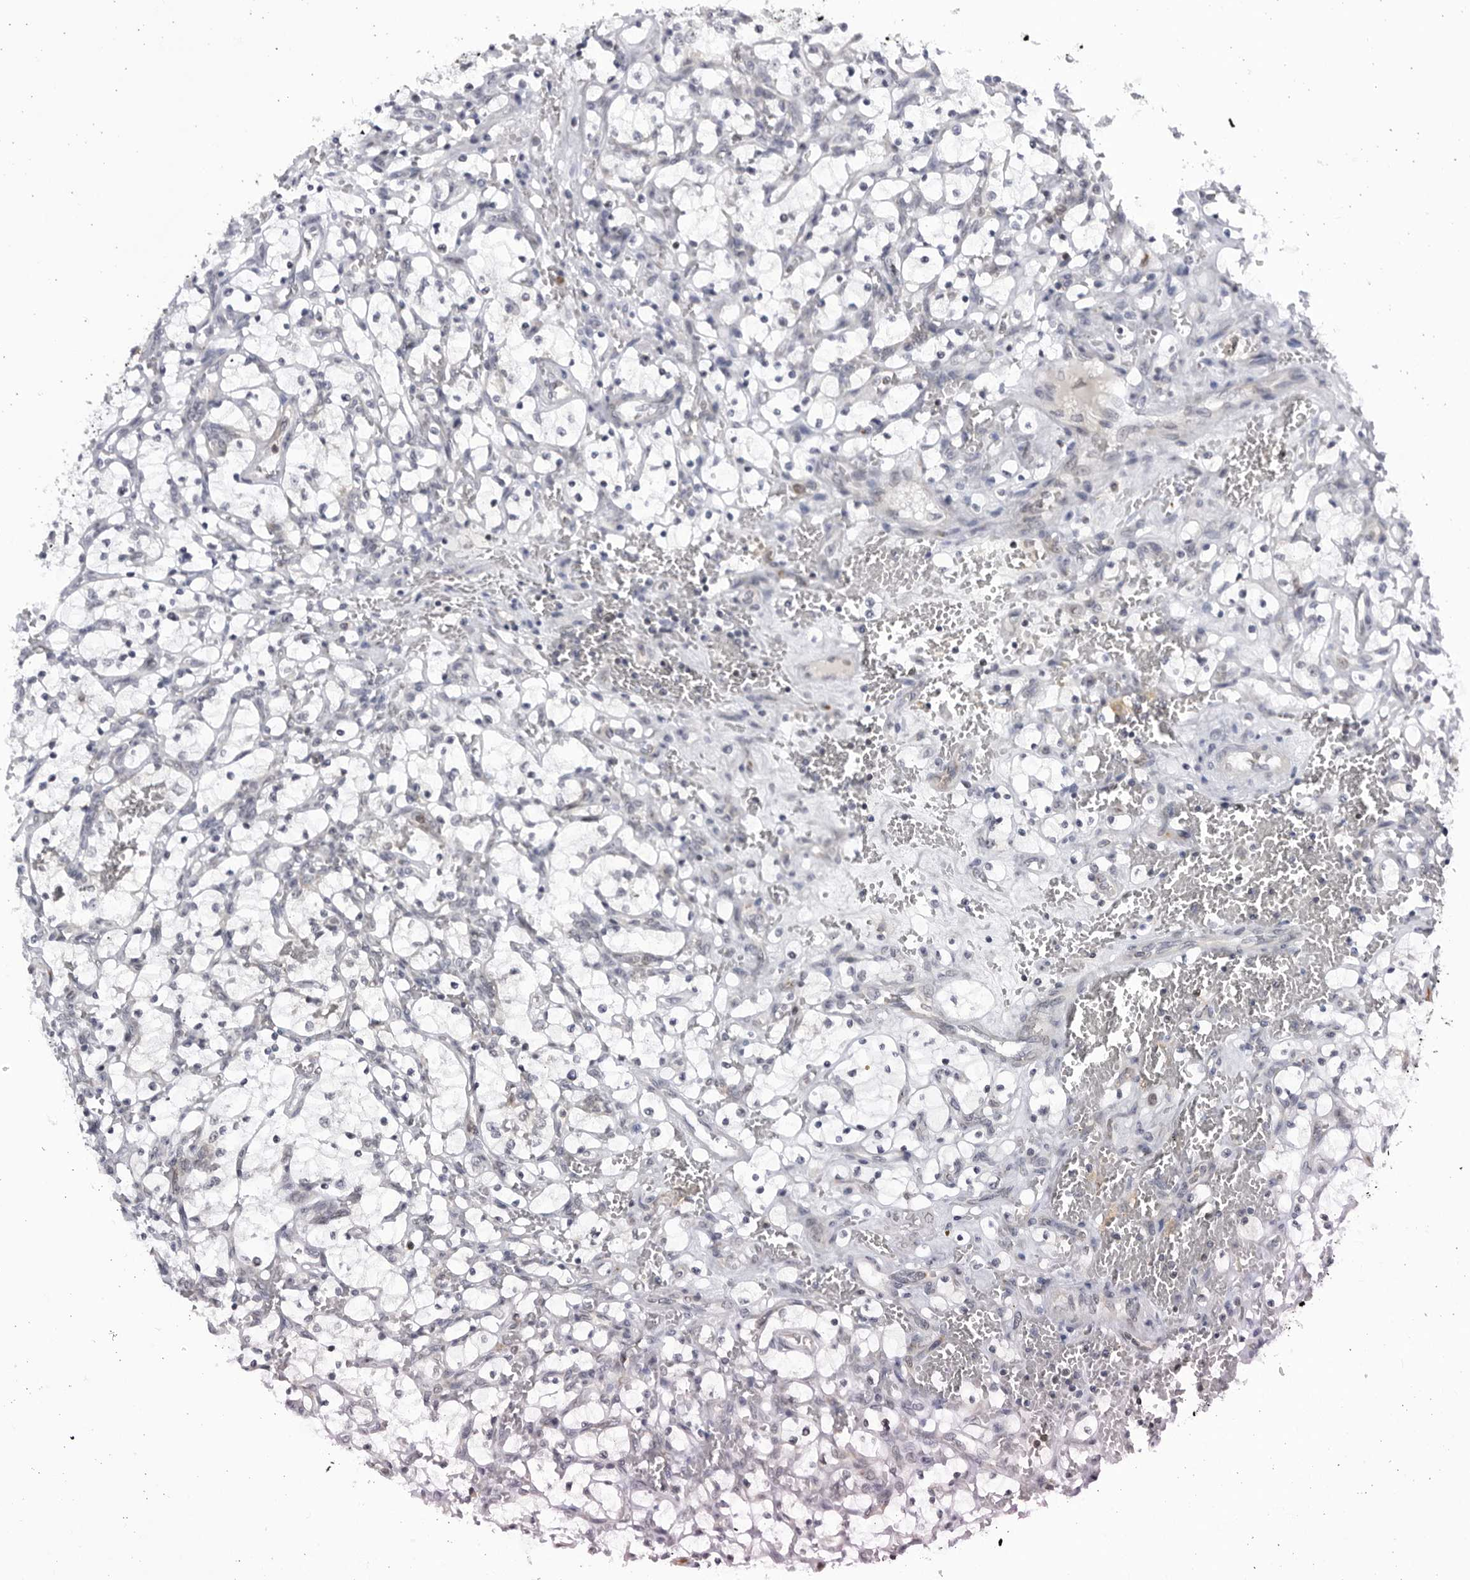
{"staining": {"intensity": "negative", "quantity": "none", "location": "none"}, "tissue": "renal cancer", "cell_type": "Tumor cells", "image_type": "cancer", "snomed": [{"axis": "morphology", "description": "Adenocarcinoma, NOS"}, {"axis": "topography", "description": "Kidney"}], "caption": "Human renal cancer stained for a protein using immunohistochemistry (IHC) reveals no expression in tumor cells.", "gene": "SLC25A22", "patient": {"sex": "female", "age": 69}}